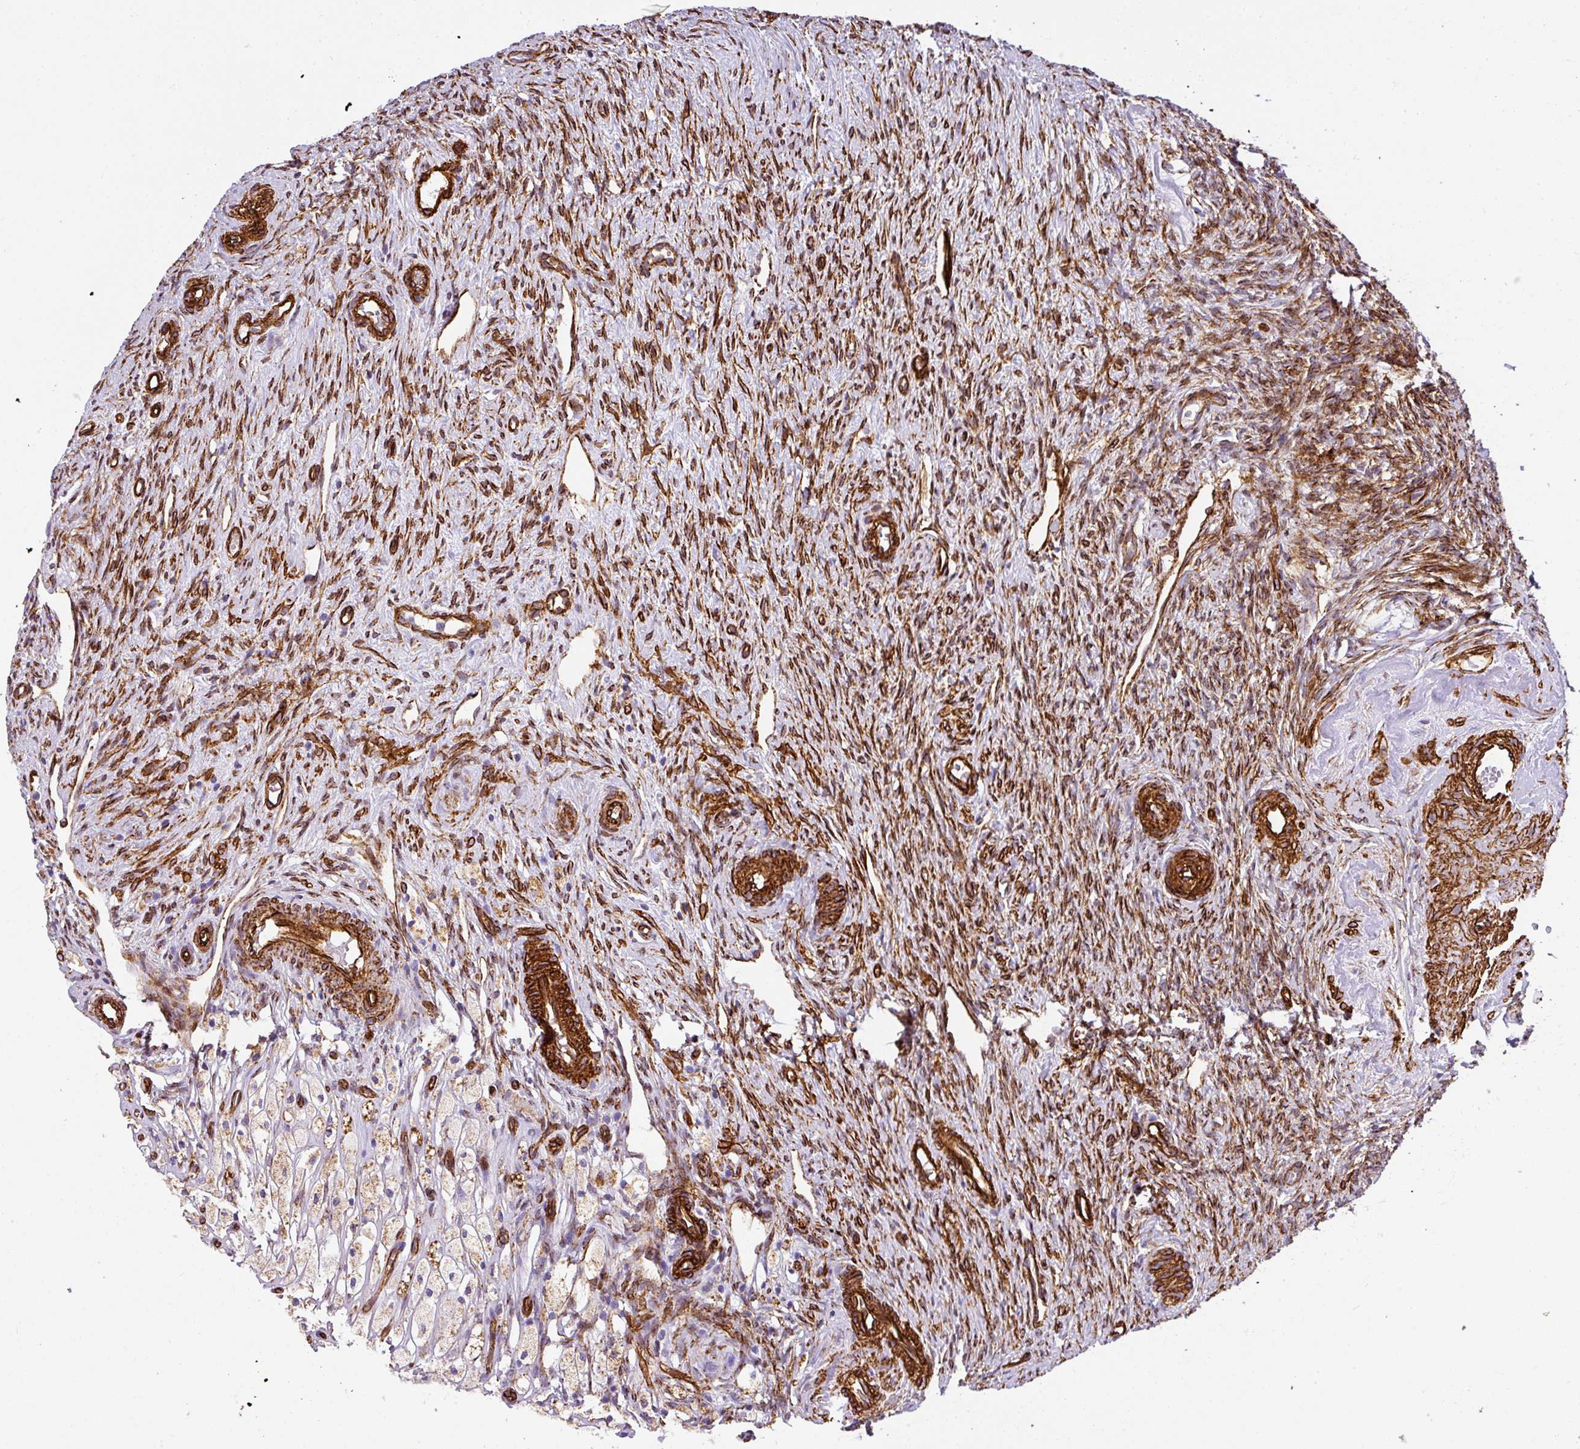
{"staining": {"intensity": "negative", "quantity": "none", "location": "none"}, "tissue": "ovary", "cell_type": "Follicle cells", "image_type": "normal", "snomed": [{"axis": "morphology", "description": "Normal tissue, NOS"}, {"axis": "topography", "description": "Ovary"}], "caption": "DAB immunohistochemical staining of benign human ovary demonstrates no significant staining in follicle cells.", "gene": "SLC25A17", "patient": {"sex": "female", "age": 51}}